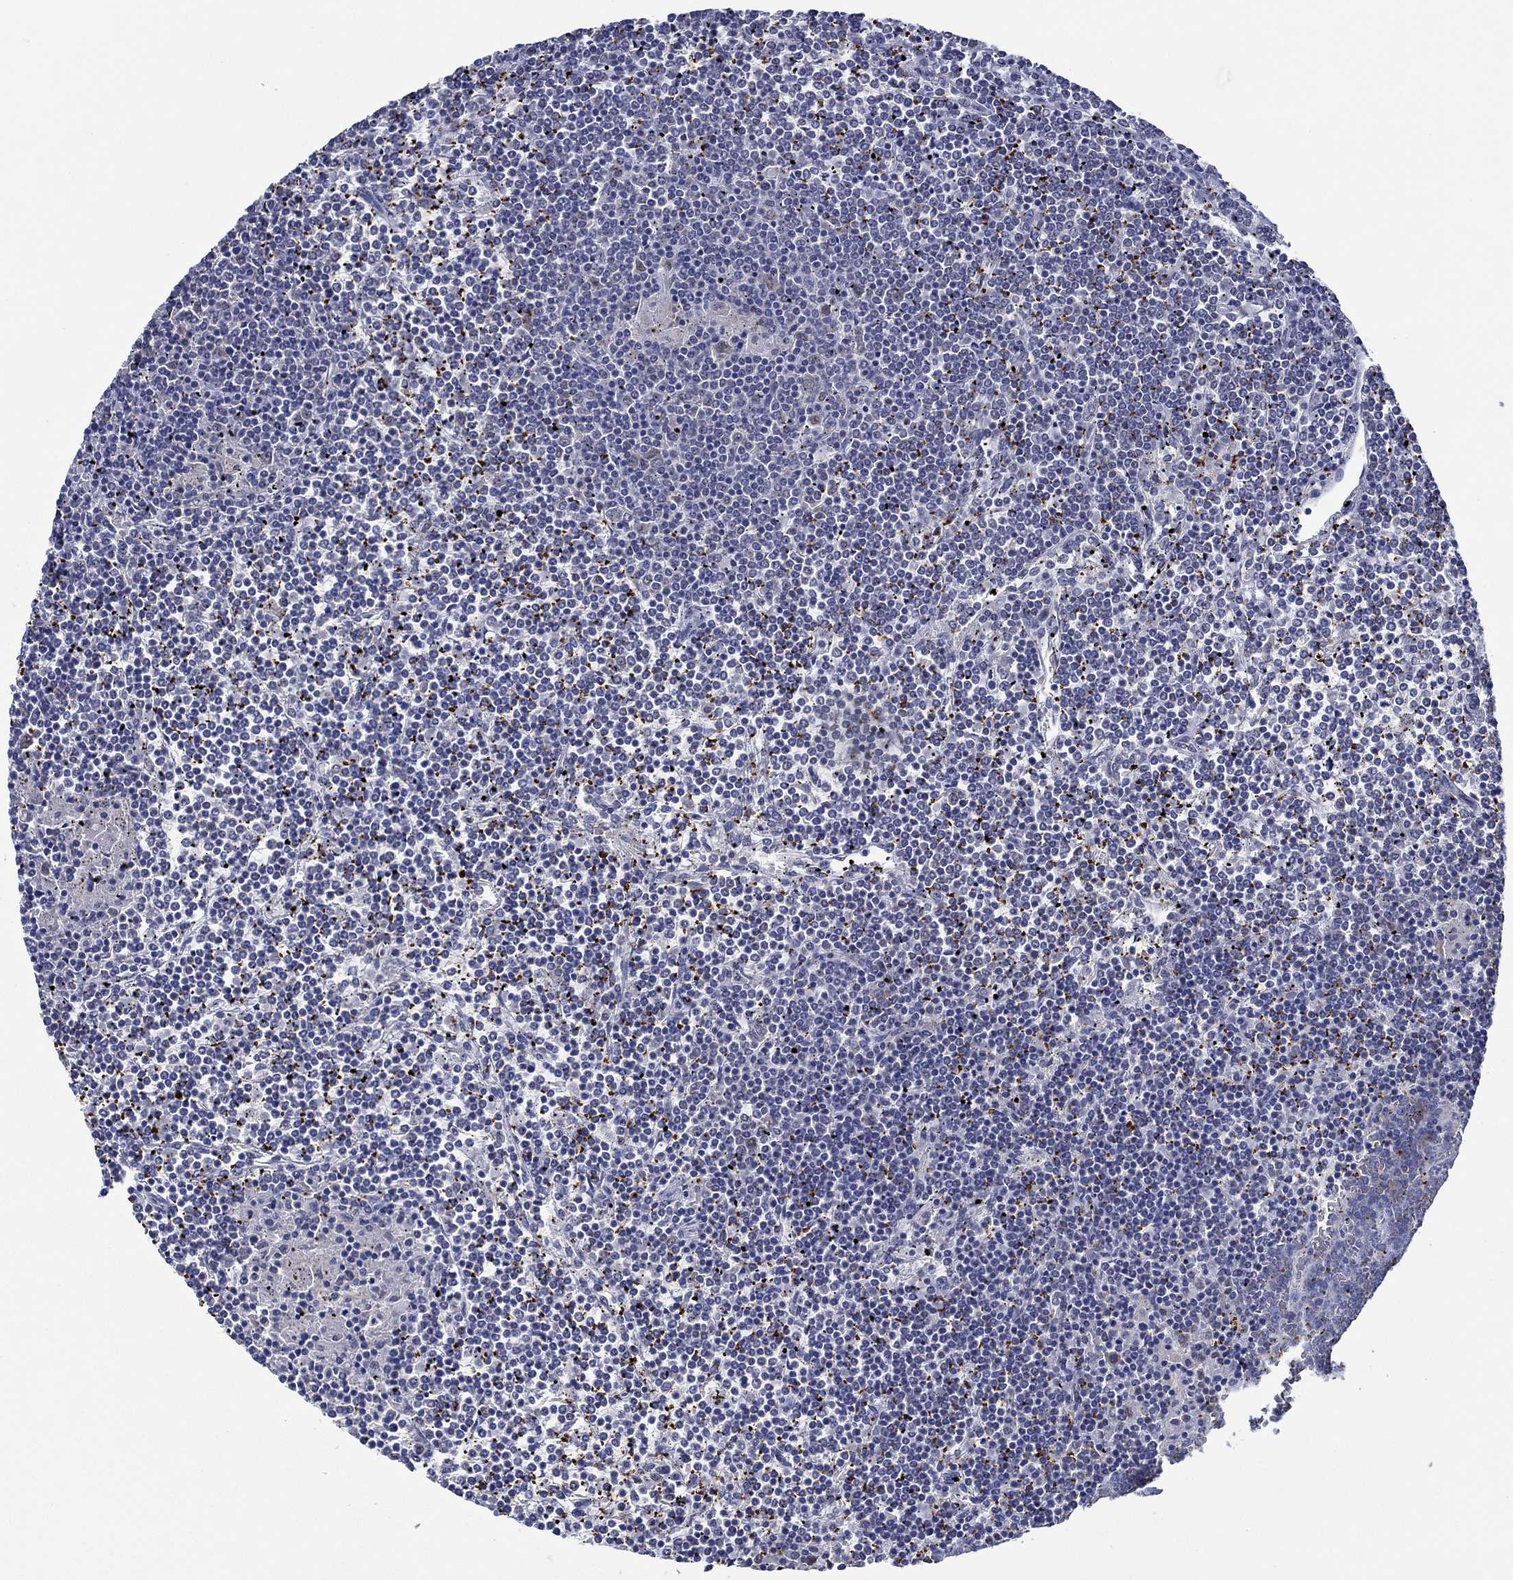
{"staining": {"intensity": "negative", "quantity": "none", "location": "none"}, "tissue": "lymphoma", "cell_type": "Tumor cells", "image_type": "cancer", "snomed": [{"axis": "morphology", "description": "Malignant lymphoma, non-Hodgkin's type, Low grade"}, {"axis": "topography", "description": "Spleen"}], "caption": "An immunohistochemistry micrograph of malignant lymphoma, non-Hodgkin's type (low-grade) is shown. There is no staining in tumor cells of malignant lymphoma, non-Hodgkin's type (low-grade). (DAB IHC visualized using brightfield microscopy, high magnification).", "gene": "SLC27A3", "patient": {"sex": "female", "age": 19}}